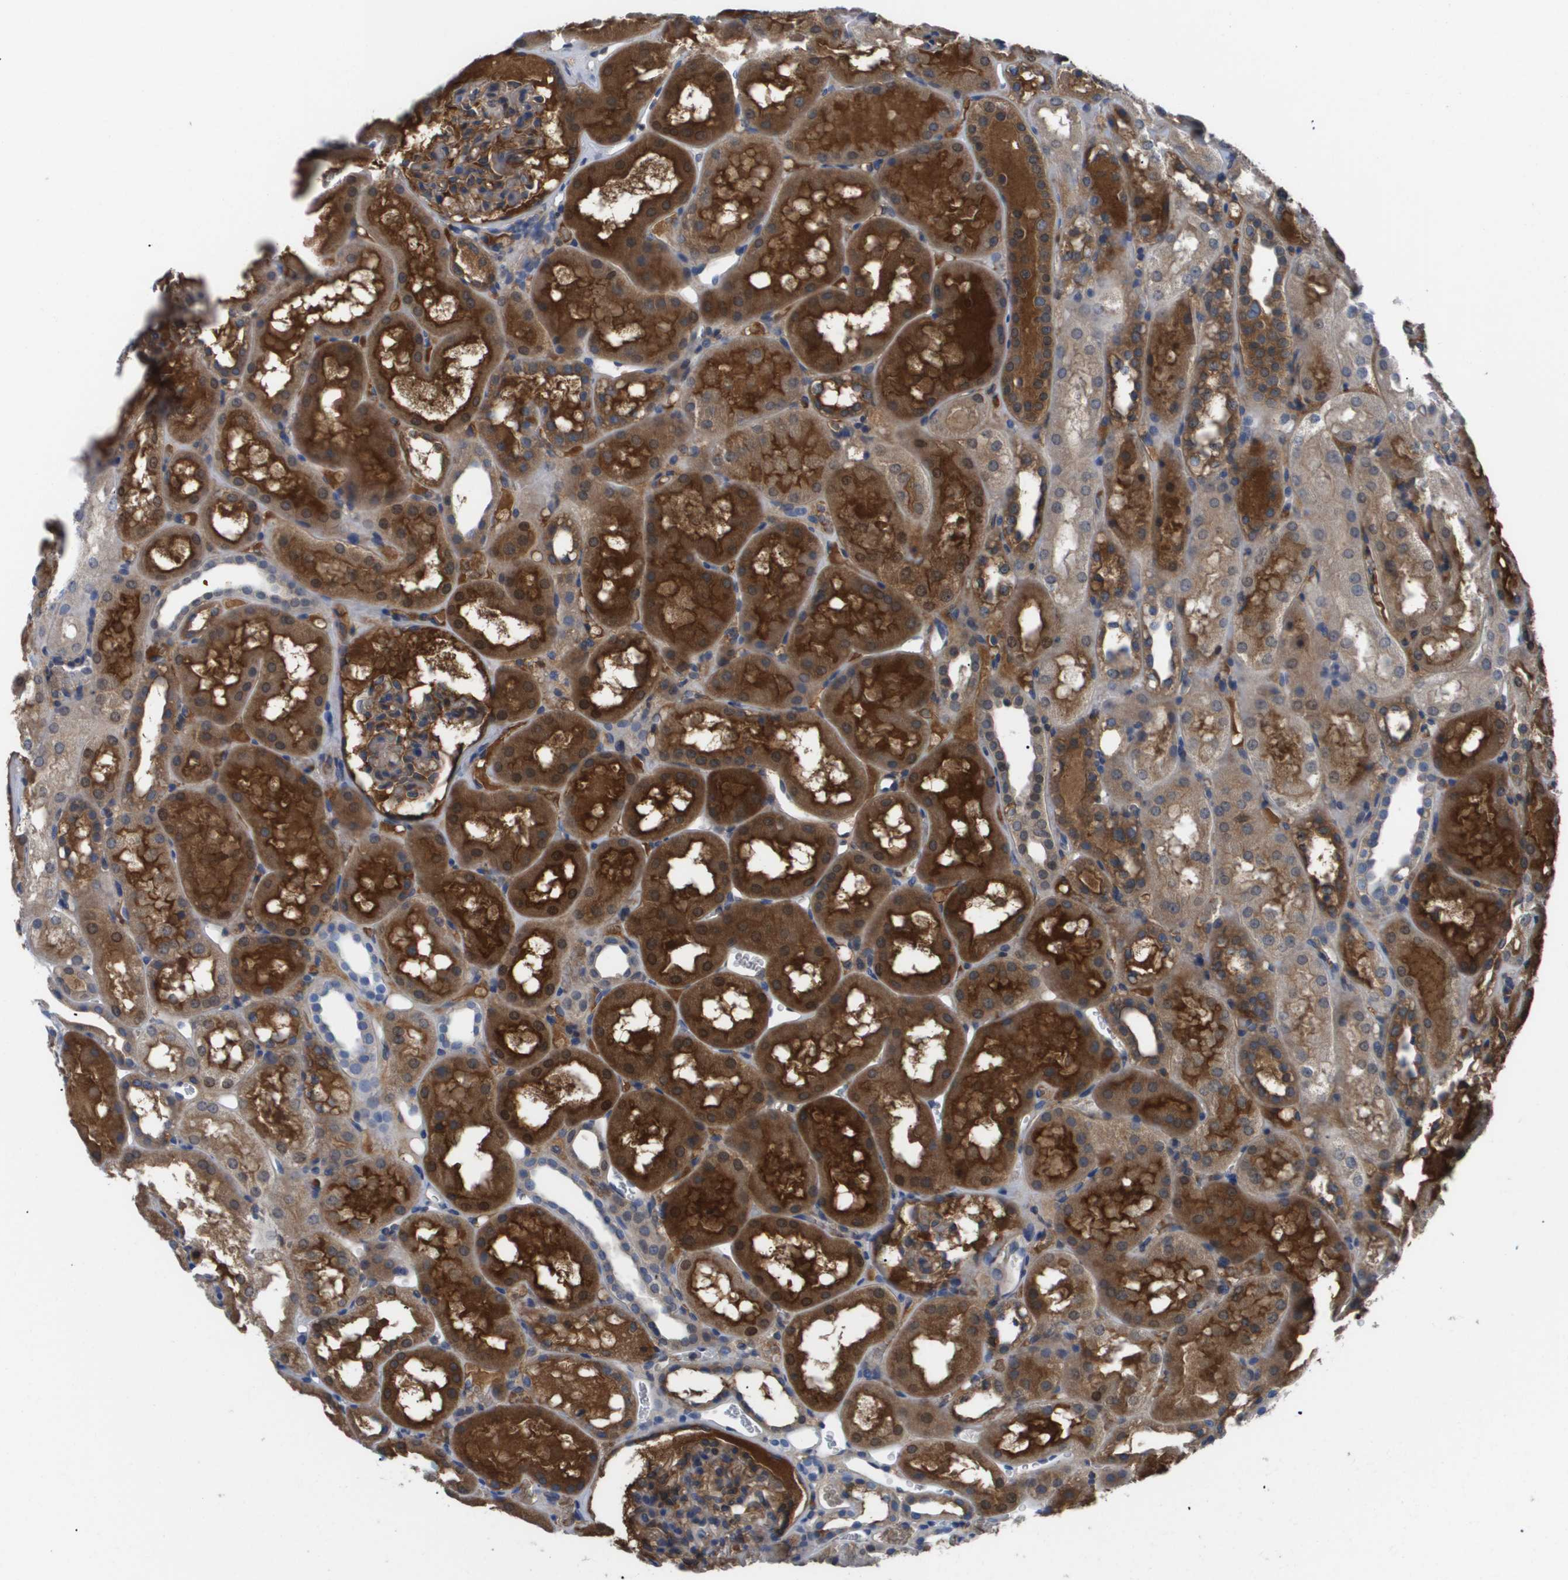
{"staining": {"intensity": "moderate", "quantity": "25%-75%", "location": "cytoplasmic/membranous"}, "tissue": "kidney", "cell_type": "Cells in glomeruli", "image_type": "normal", "snomed": [{"axis": "morphology", "description": "Normal tissue, NOS"}, {"axis": "topography", "description": "Kidney"}, {"axis": "topography", "description": "Urinary bladder"}], "caption": "This image exhibits IHC staining of benign human kidney, with medium moderate cytoplasmic/membranous positivity in about 25%-75% of cells in glomeruli.", "gene": "SERPINA6", "patient": {"sex": "male", "age": 16}}